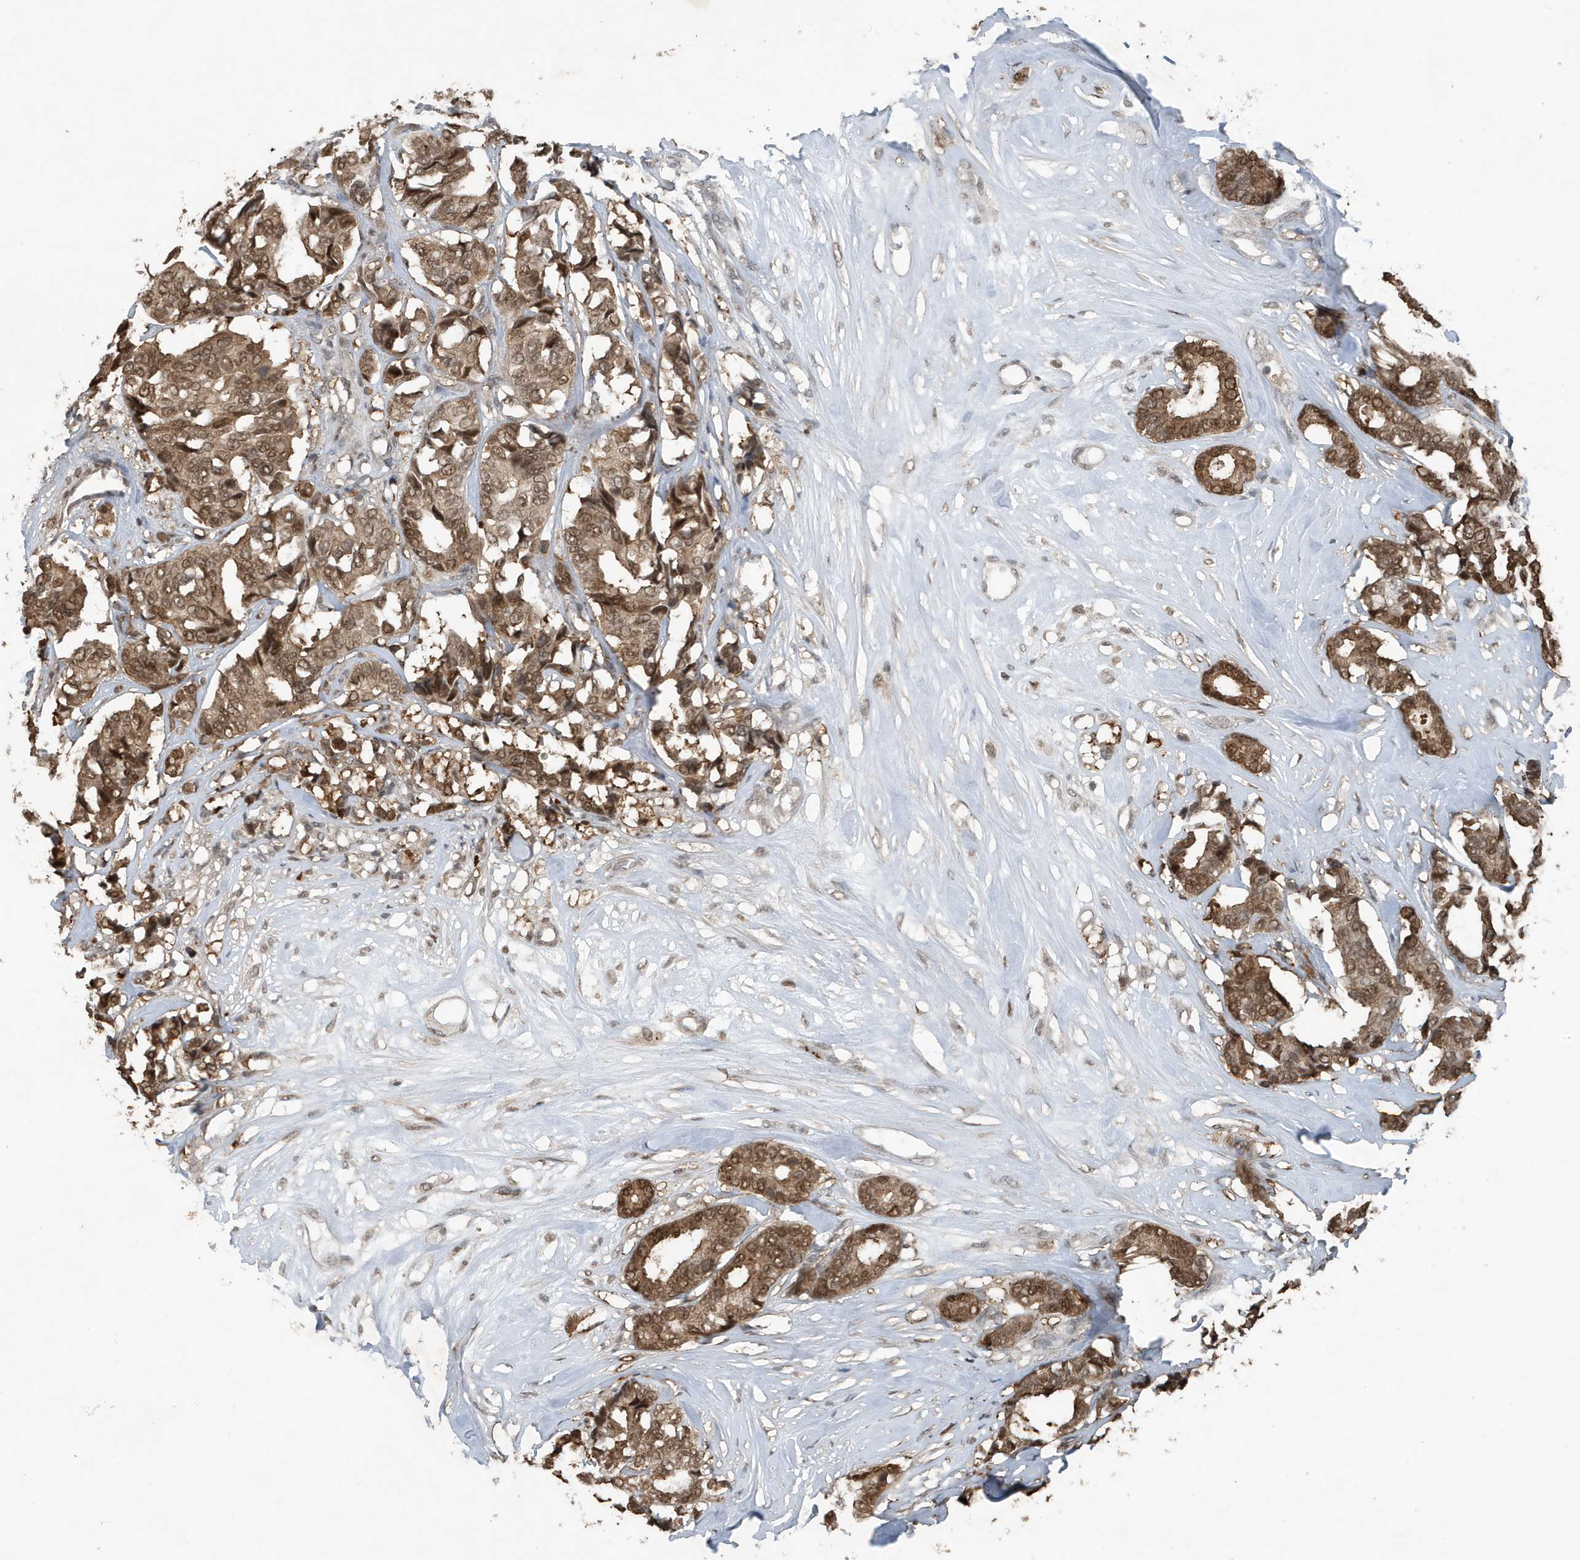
{"staining": {"intensity": "moderate", "quantity": ">75%", "location": "cytoplasmic/membranous,nuclear"}, "tissue": "breast cancer", "cell_type": "Tumor cells", "image_type": "cancer", "snomed": [{"axis": "morphology", "description": "Duct carcinoma"}, {"axis": "topography", "description": "Breast"}], "caption": "Infiltrating ductal carcinoma (breast) stained for a protein demonstrates moderate cytoplasmic/membranous and nuclear positivity in tumor cells.", "gene": "HSPA1A", "patient": {"sex": "female", "age": 87}}